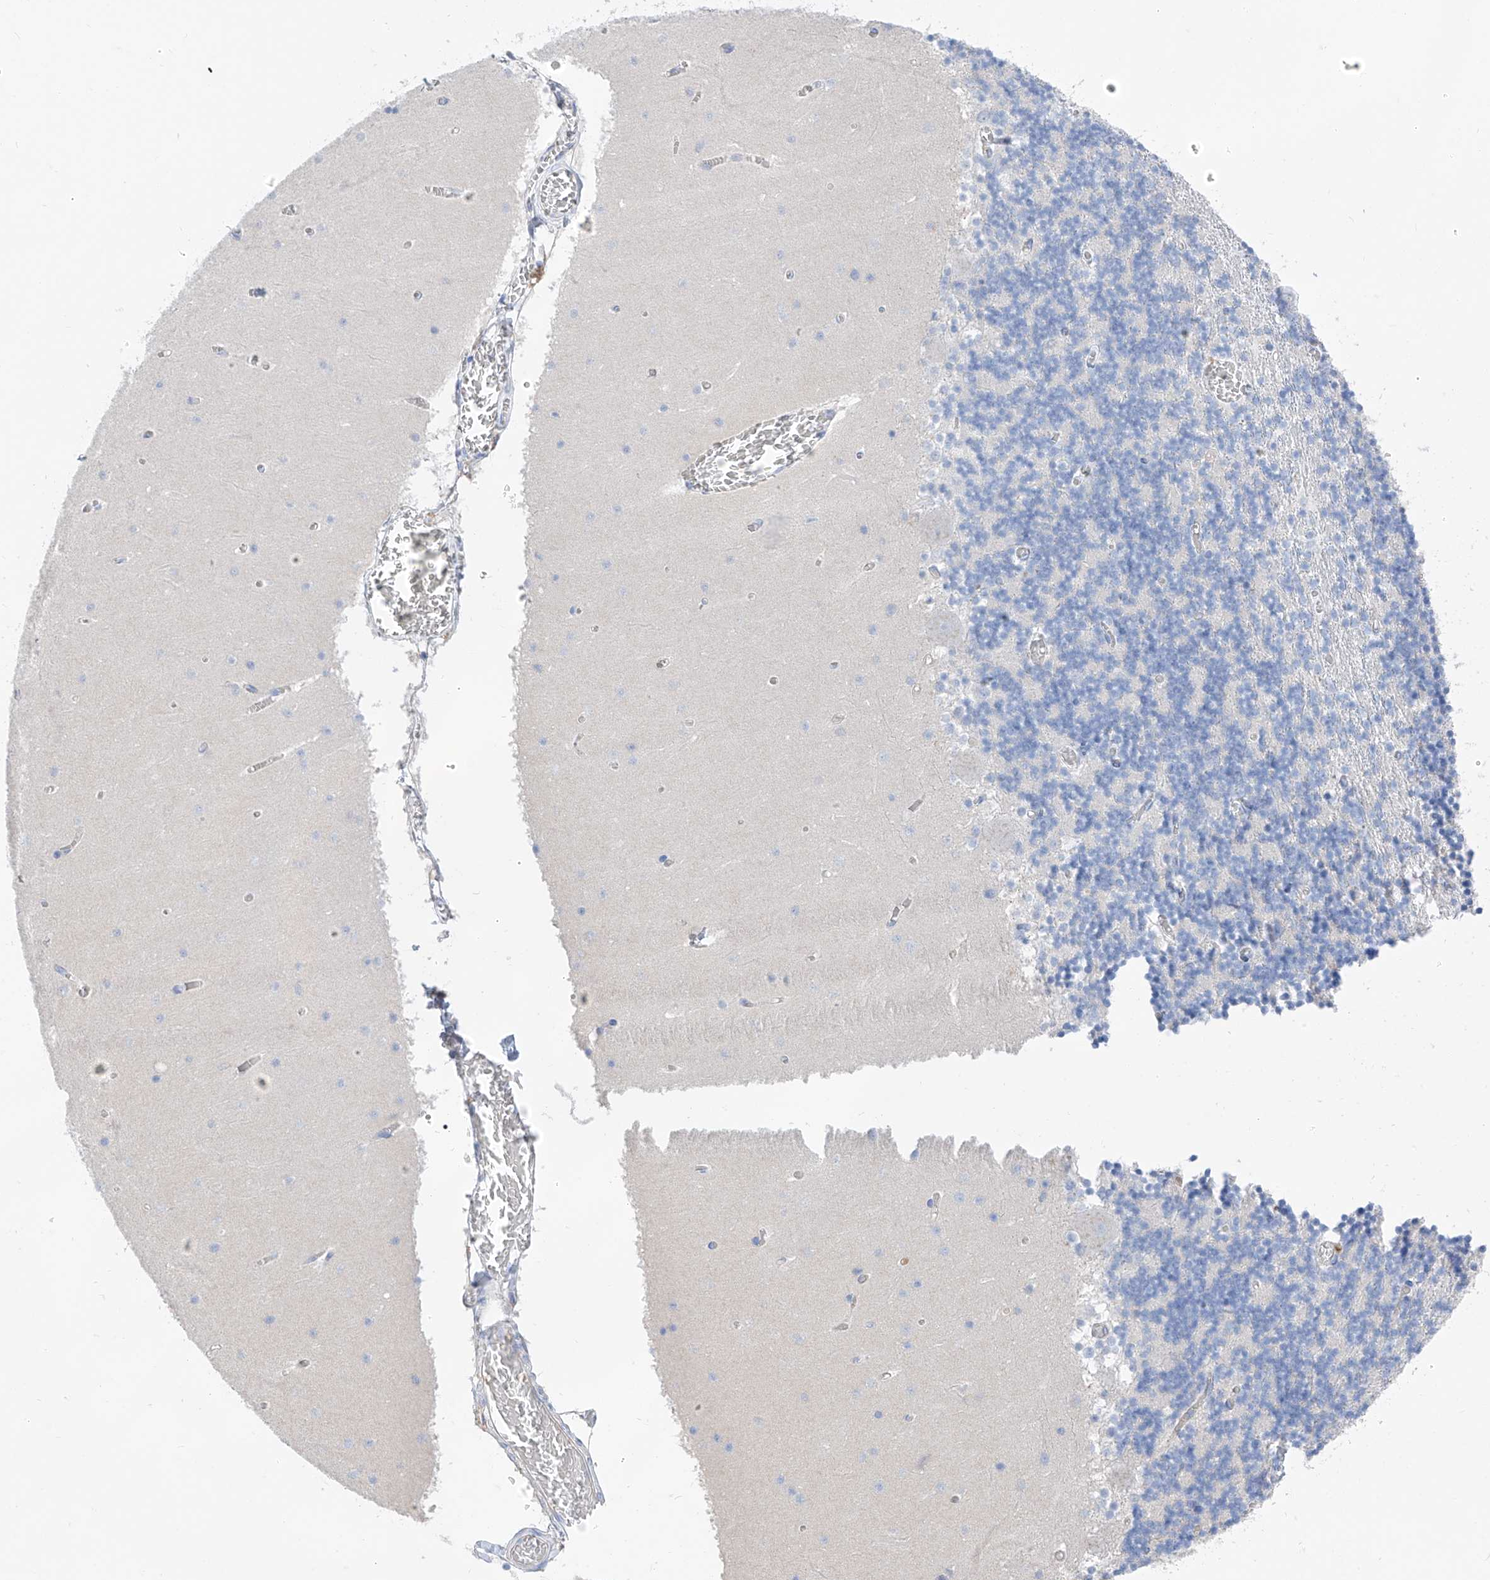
{"staining": {"intensity": "negative", "quantity": "none", "location": "none"}, "tissue": "cerebellum", "cell_type": "Cells in granular layer", "image_type": "normal", "snomed": [{"axis": "morphology", "description": "Normal tissue, NOS"}, {"axis": "topography", "description": "Cerebellum"}], "caption": "This is an immunohistochemistry (IHC) image of normal cerebellum. There is no positivity in cells in granular layer.", "gene": "ITGA9", "patient": {"sex": "female", "age": 28}}